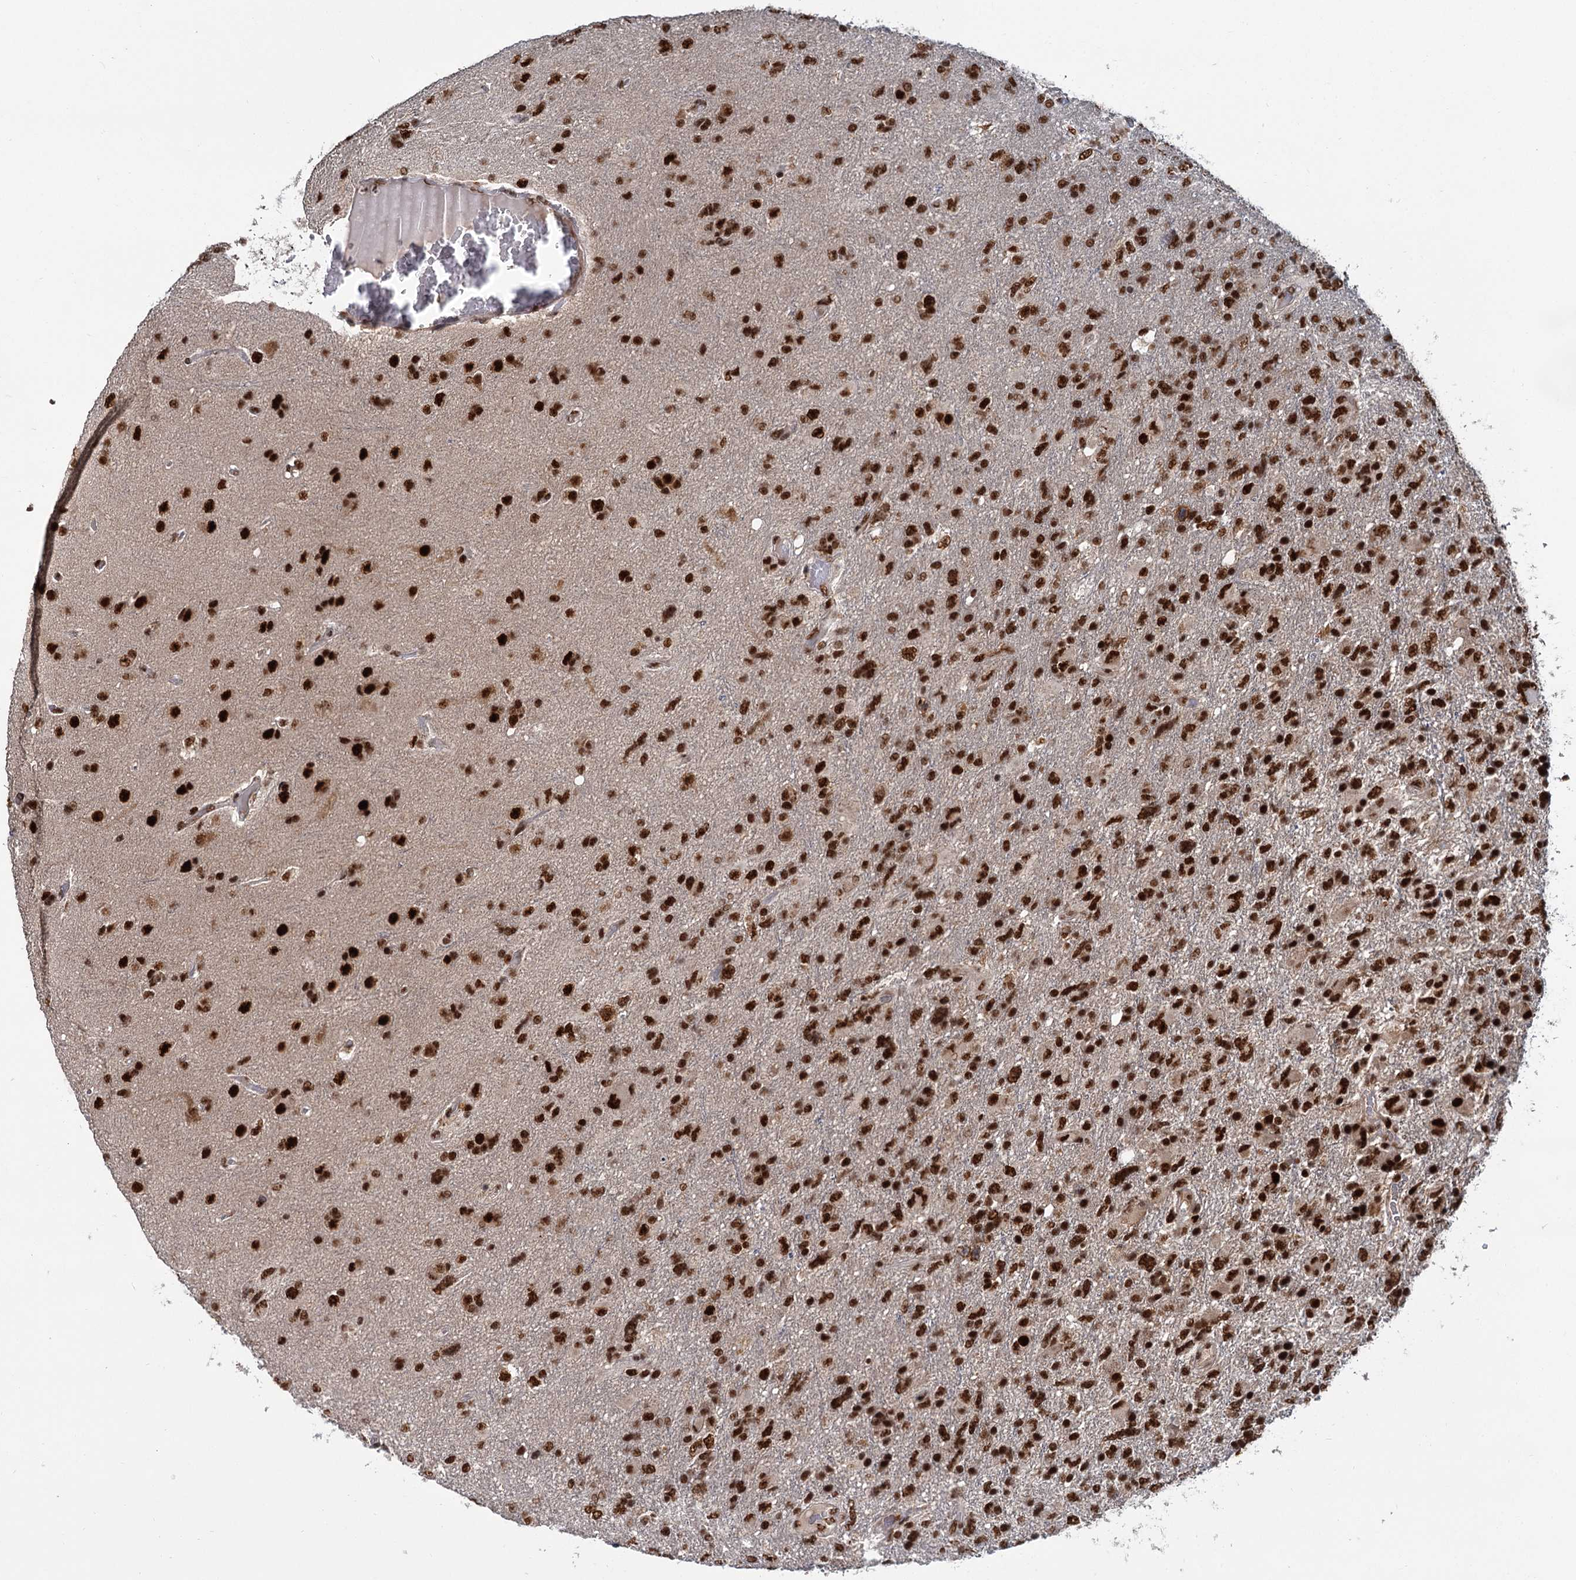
{"staining": {"intensity": "strong", "quantity": ">75%", "location": "cytoplasmic/membranous,nuclear"}, "tissue": "glioma", "cell_type": "Tumor cells", "image_type": "cancer", "snomed": [{"axis": "morphology", "description": "Glioma, malignant, High grade"}, {"axis": "topography", "description": "Brain"}], "caption": "This micrograph shows immunohistochemistry (IHC) staining of human malignant glioma (high-grade), with high strong cytoplasmic/membranous and nuclear staining in approximately >75% of tumor cells.", "gene": "WBP4", "patient": {"sex": "male", "age": 61}}